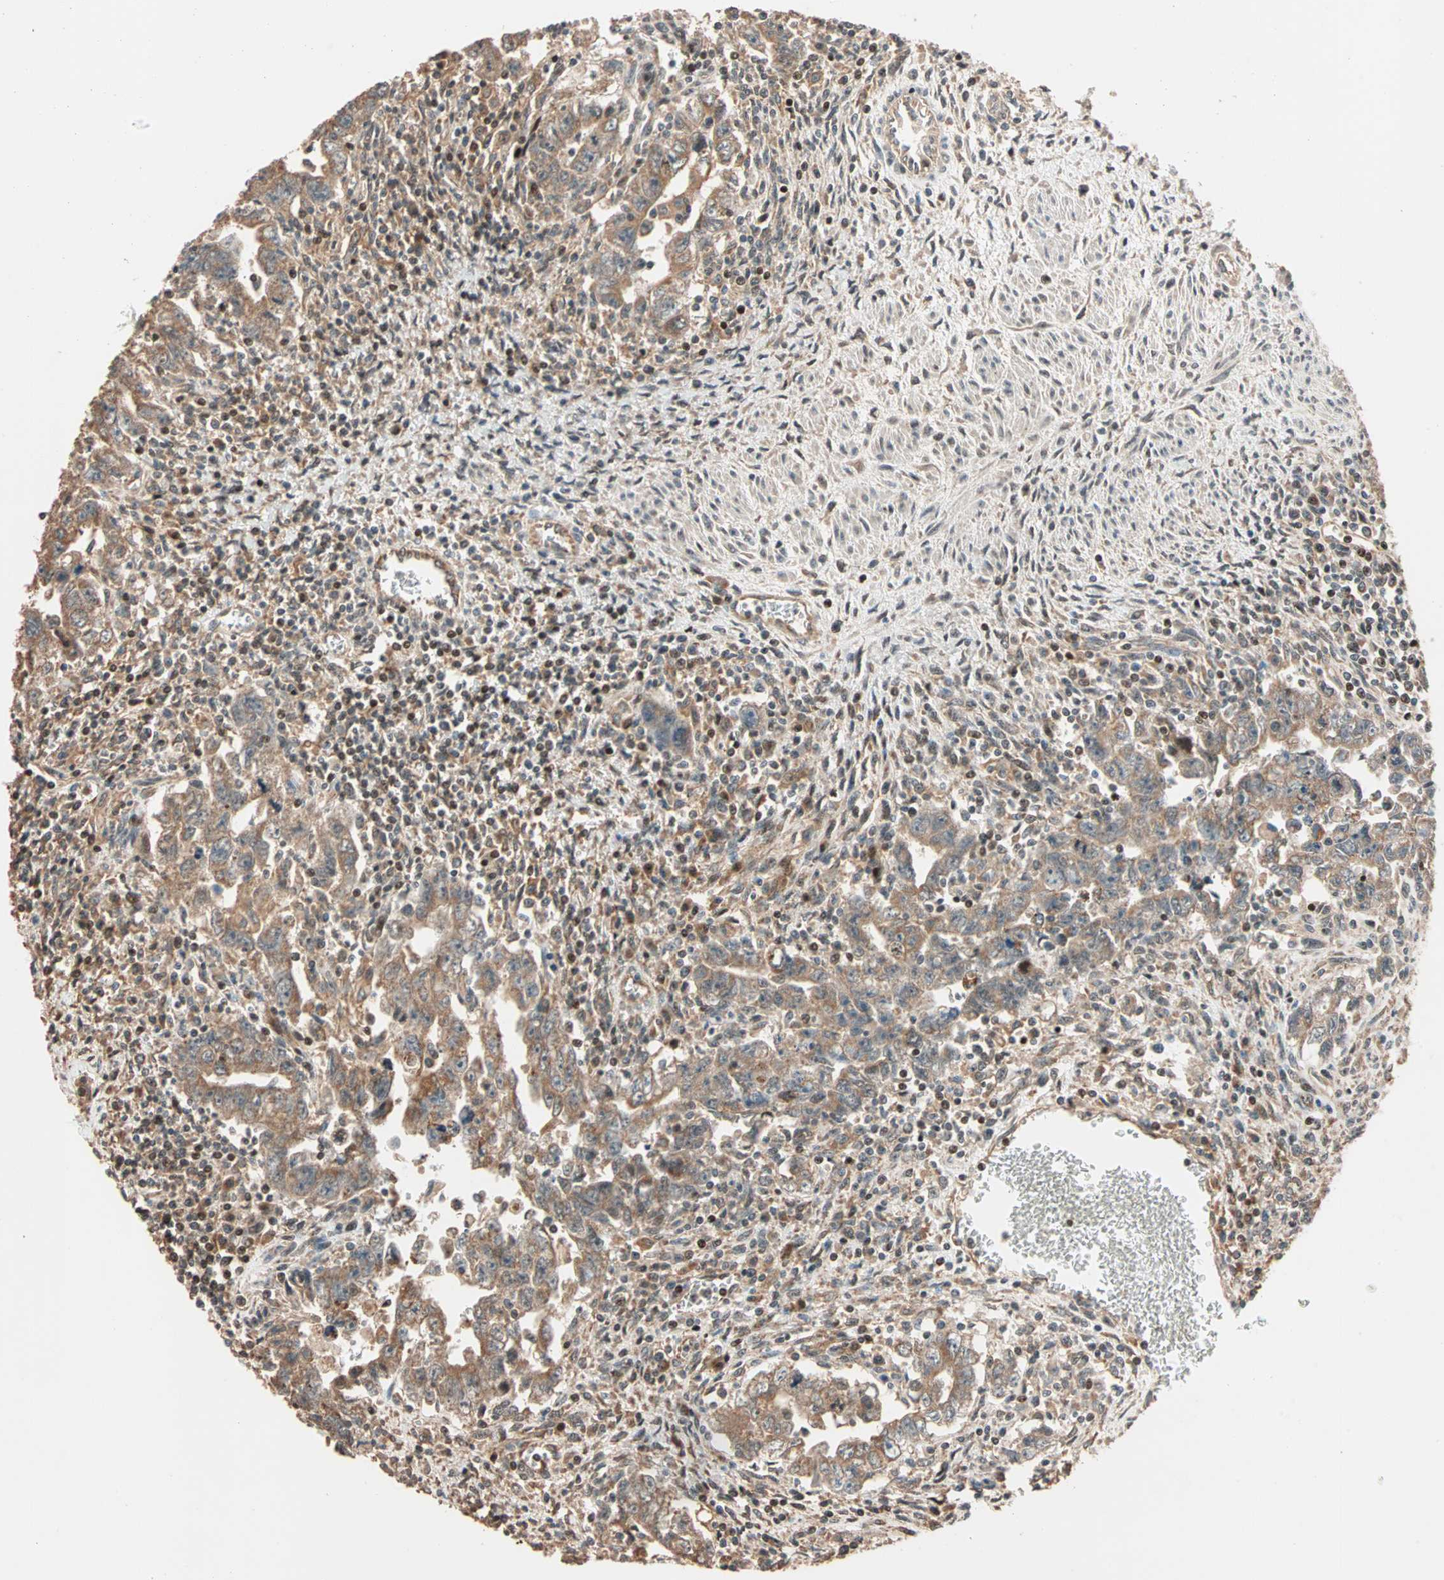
{"staining": {"intensity": "moderate", "quantity": ">75%", "location": "cytoplasmic/membranous"}, "tissue": "testis cancer", "cell_type": "Tumor cells", "image_type": "cancer", "snomed": [{"axis": "morphology", "description": "Carcinoma, Embryonal, NOS"}, {"axis": "topography", "description": "Testis"}], "caption": "An image of human testis embryonal carcinoma stained for a protein reveals moderate cytoplasmic/membranous brown staining in tumor cells.", "gene": "HECW1", "patient": {"sex": "male", "age": 28}}